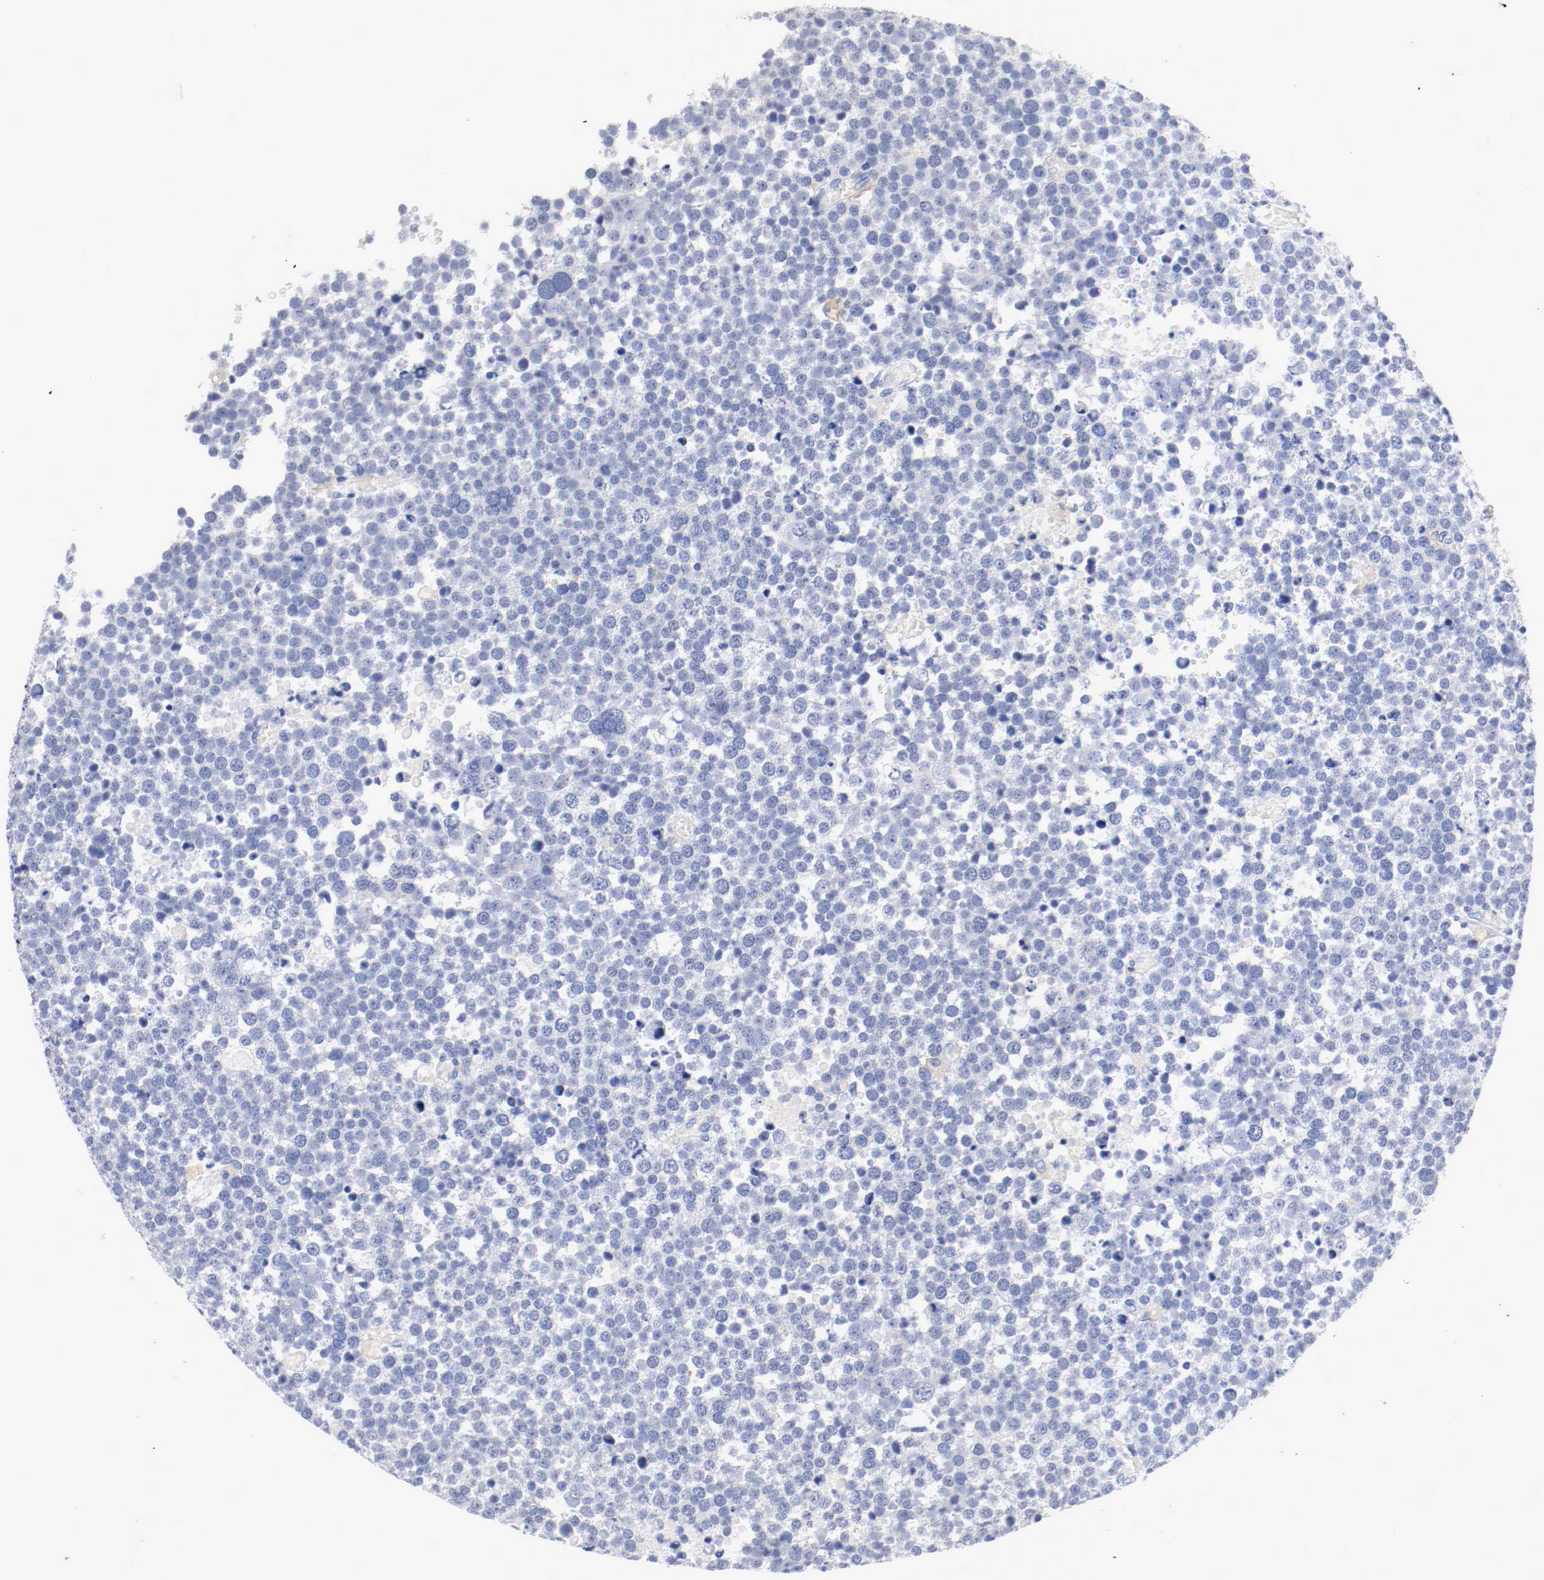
{"staining": {"intensity": "negative", "quantity": "none", "location": "none"}, "tissue": "testis cancer", "cell_type": "Tumor cells", "image_type": "cancer", "snomed": [{"axis": "morphology", "description": "Seminoma, NOS"}, {"axis": "topography", "description": "Testis"}], "caption": "Tumor cells are negative for protein expression in human testis seminoma.", "gene": "FGFBP1", "patient": {"sex": "male", "age": 71}}